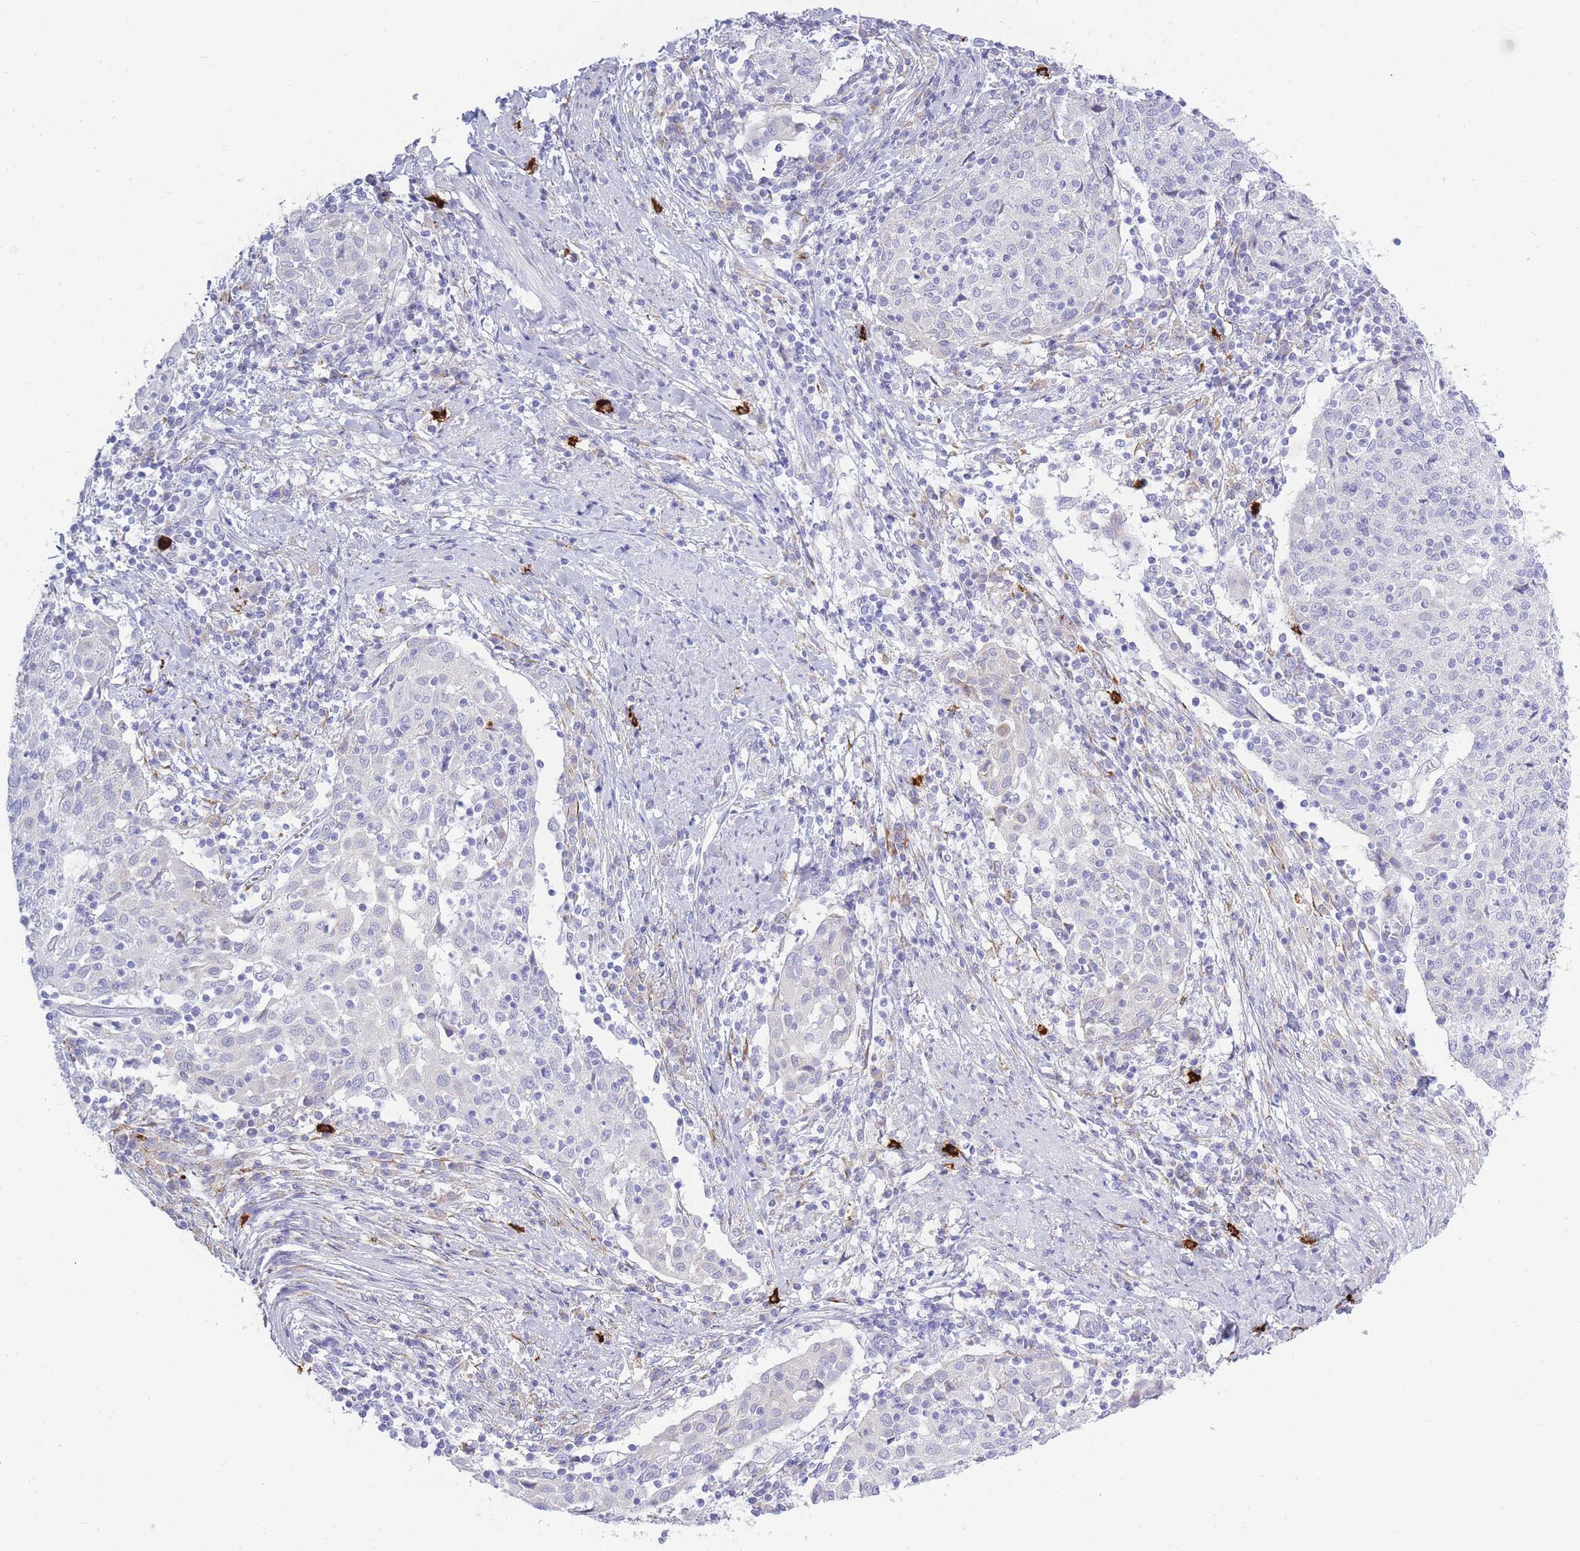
{"staining": {"intensity": "negative", "quantity": "none", "location": "none"}, "tissue": "cervical cancer", "cell_type": "Tumor cells", "image_type": "cancer", "snomed": [{"axis": "morphology", "description": "Squamous cell carcinoma, NOS"}, {"axis": "topography", "description": "Cervix"}], "caption": "Tumor cells are negative for protein expression in human cervical cancer.", "gene": "TPSD1", "patient": {"sex": "female", "age": 52}}